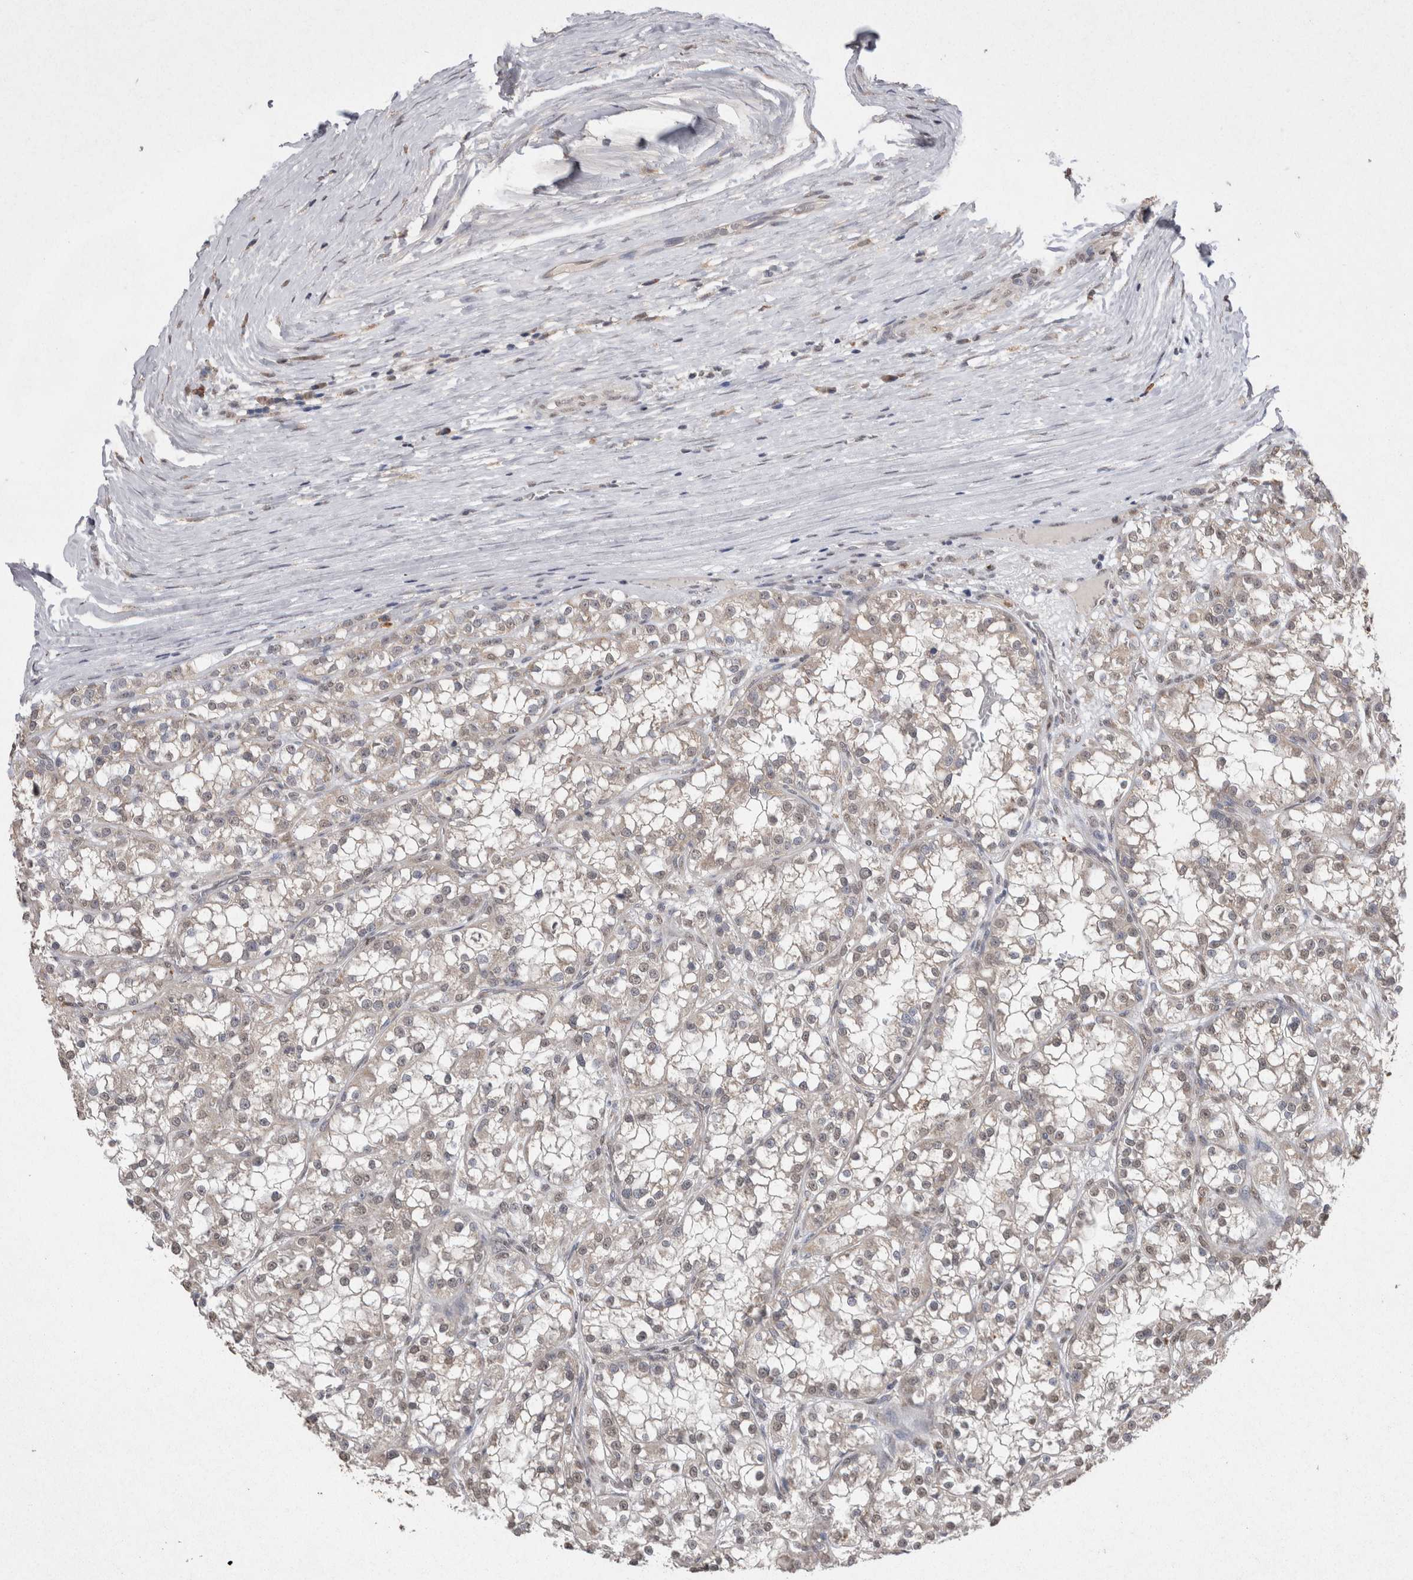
{"staining": {"intensity": "weak", "quantity": "<25%", "location": "nuclear"}, "tissue": "renal cancer", "cell_type": "Tumor cells", "image_type": "cancer", "snomed": [{"axis": "morphology", "description": "Adenocarcinoma, NOS"}, {"axis": "topography", "description": "Kidney"}], "caption": "This is an immunohistochemistry (IHC) micrograph of human renal cancer. There is no positivity in tumor cells.", "gene": "GRK5", "patient": {"sex": "female", "age": 52}}